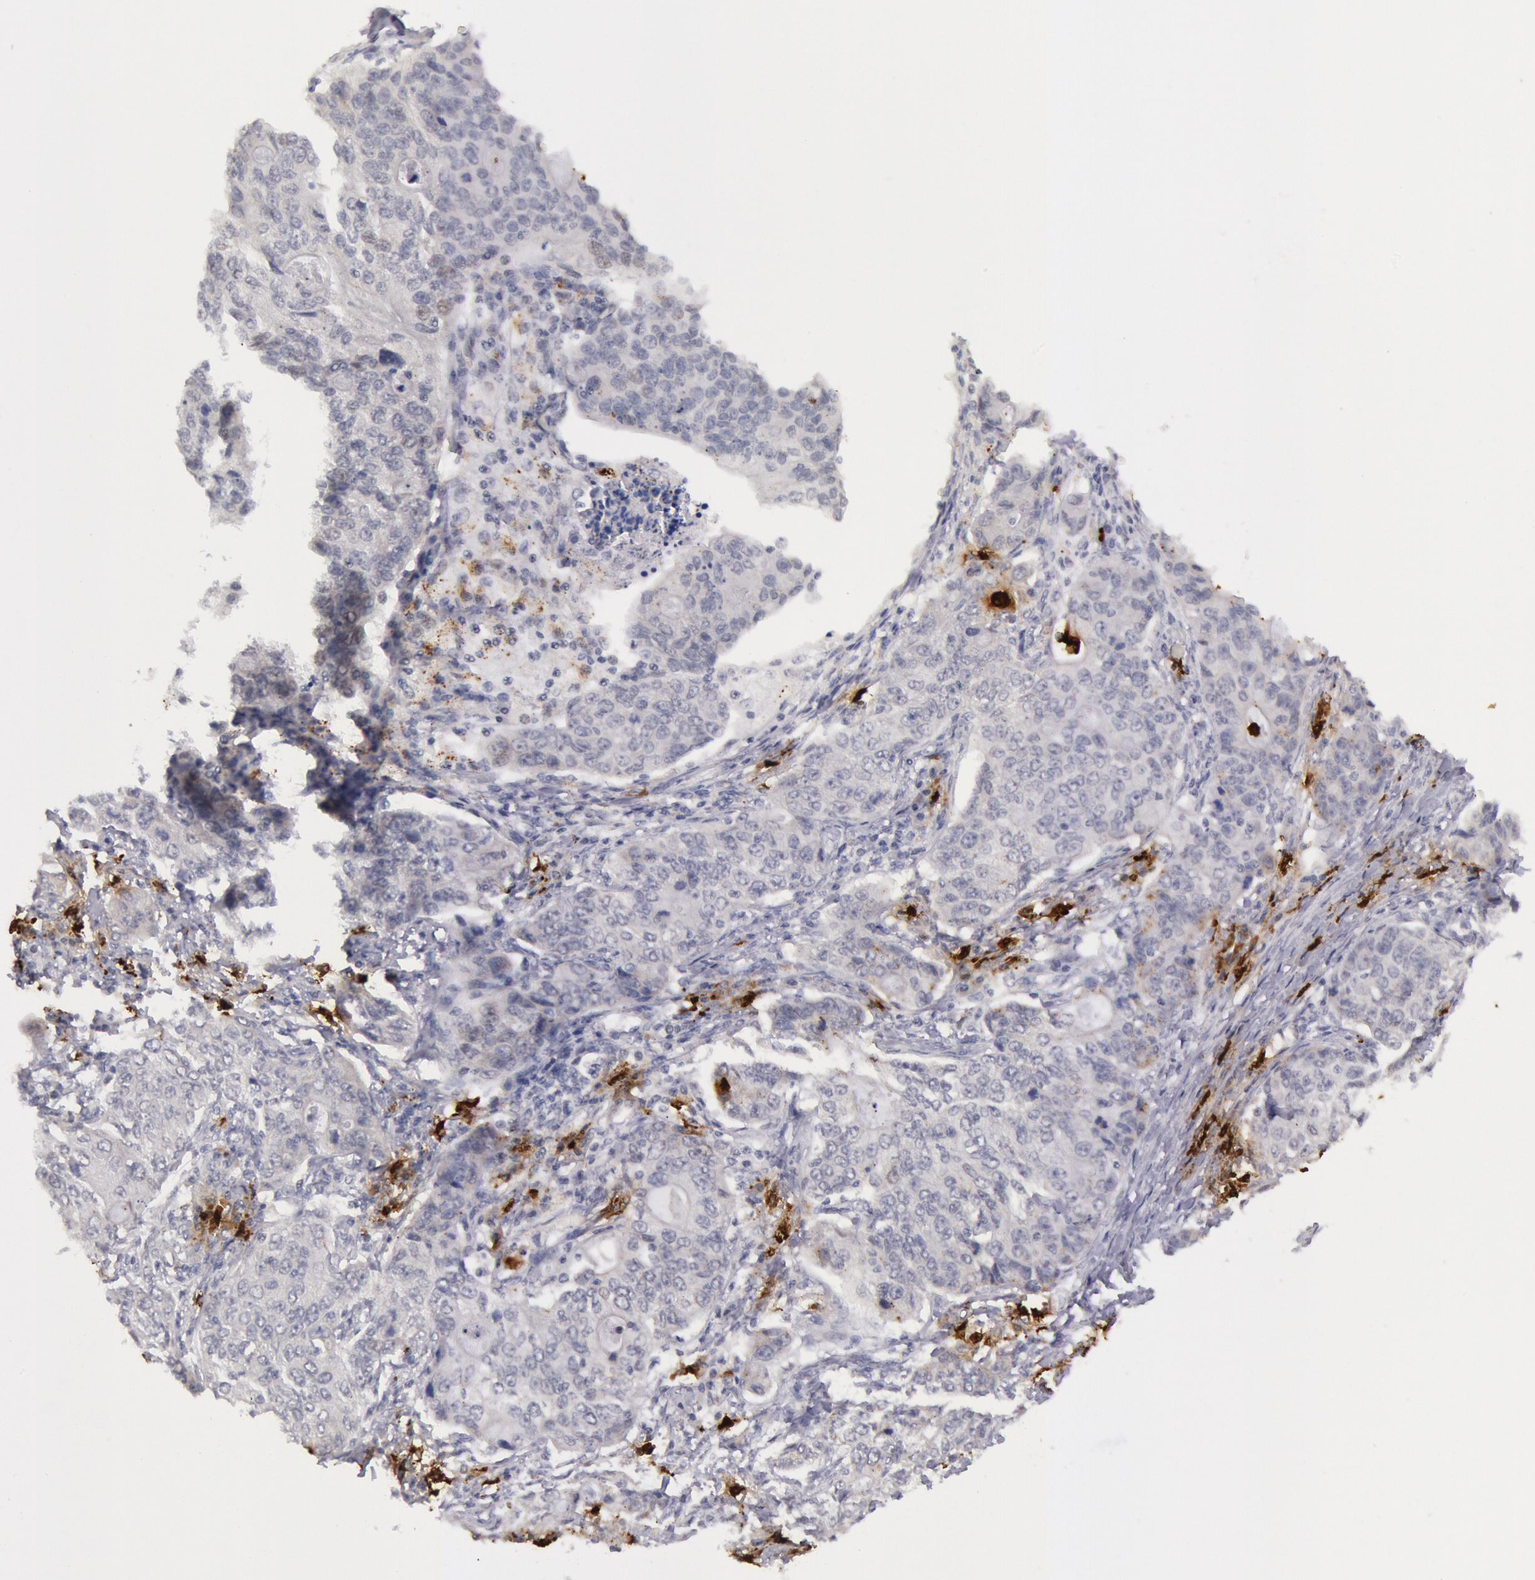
{"staining": {"intensity": "negative", "quantity": "none", "location": "none"}, "tissue": "stomach cancer", "cell_type": "Tumor cells", "image_type": "cancer", "snomed": [{"axis": "morphology", "description": "Adenocarcinoma, NOS"}, {"axis": "topography", "description": "Esophagus"}, {"axis": "topography", "description": "Stomach"}], "caption": "A high-resolution photomicrograph shows immunohistochemistry staining of stomach adenocarcinoma, which displays no significant expression in tumor cells.", "gene": "KDM6A", "patient": {"sex": "male", "age": 74}}